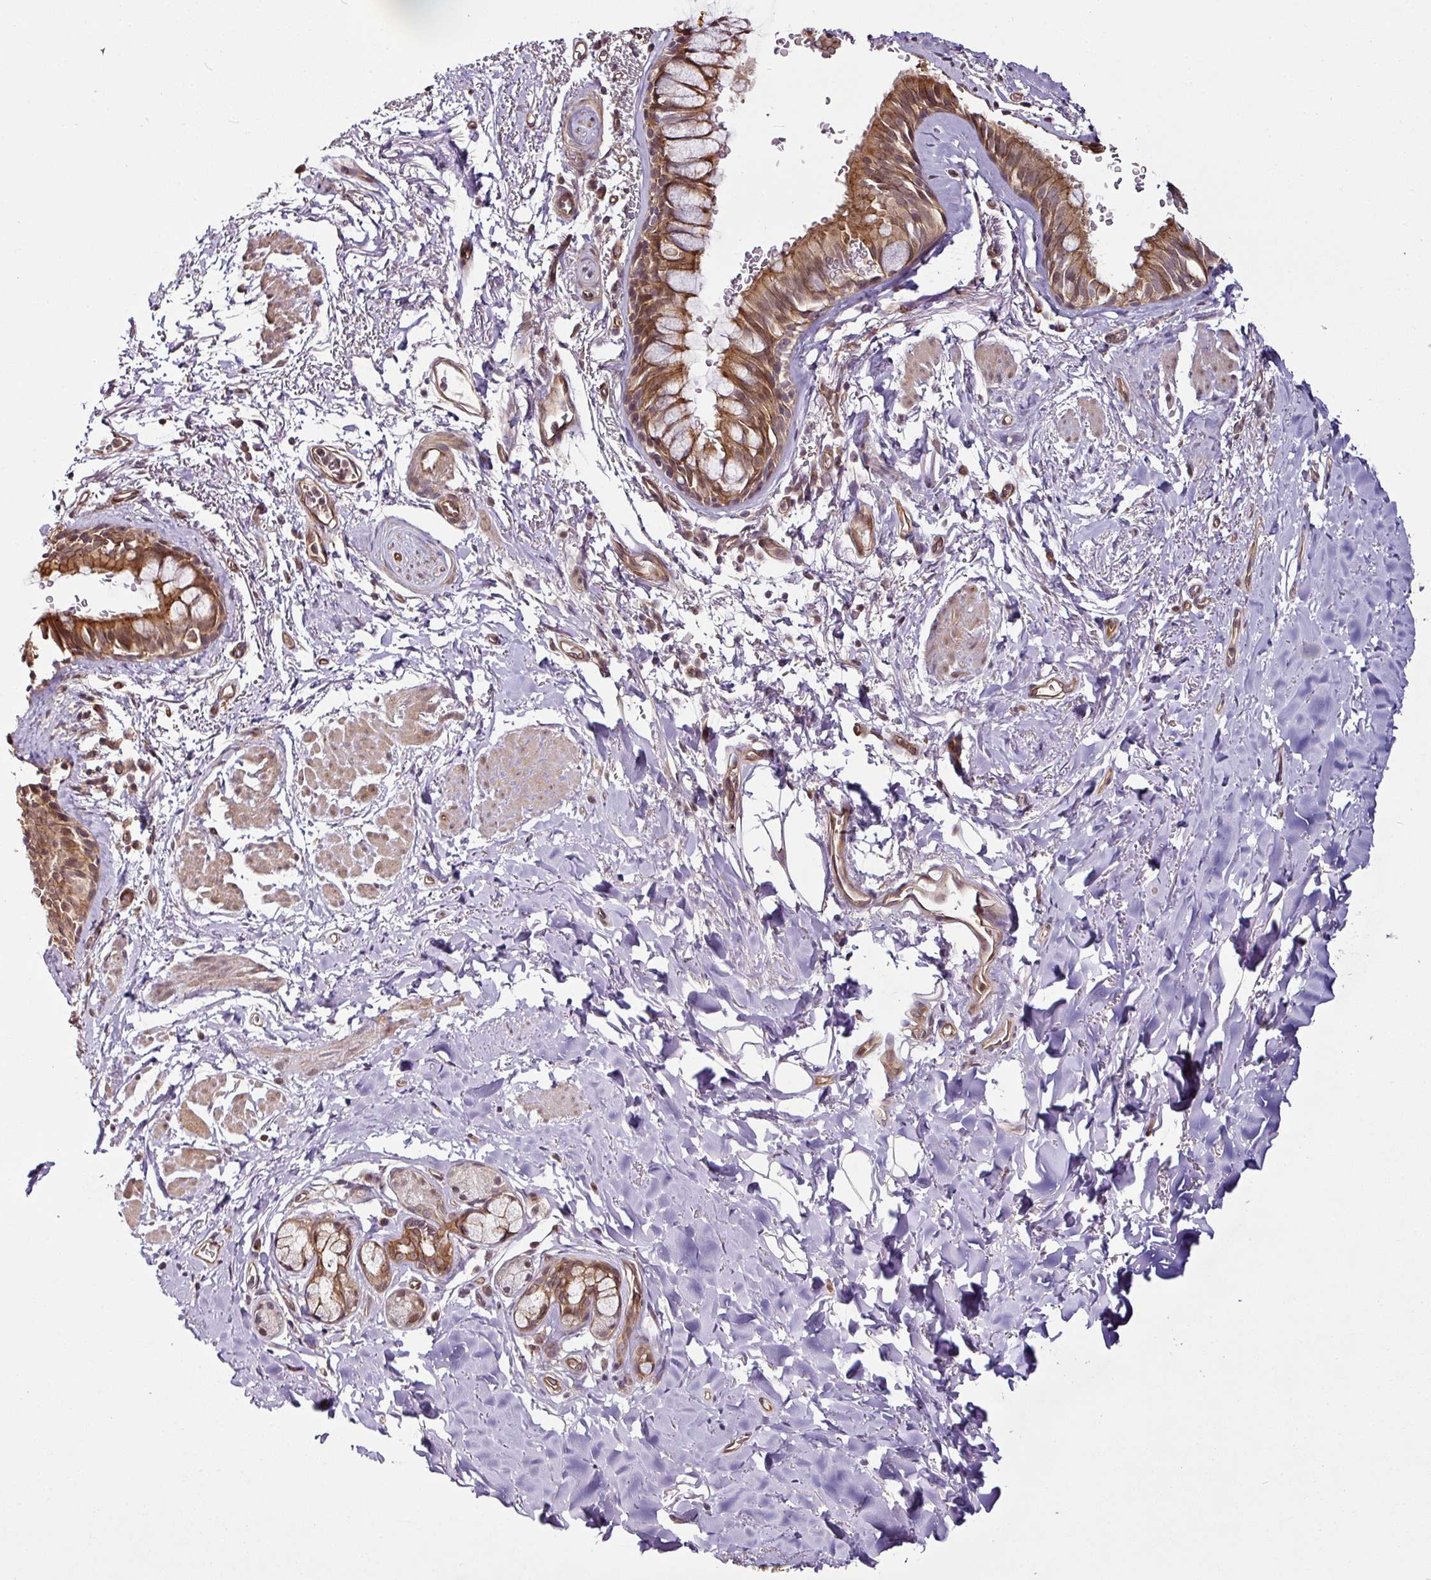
{"staining": {"intensity": "strong", "quantity": ">75%", "location": "cytoplasmic/membranous"}, "tissue": "bronchus", "cell_type": "Respiratory epithelial cells", "image_type": "normal", "snomed": [{"axis": "morphology", "description": "Normal tissue, NOS"}, {"axis": "topography", "description": "Bronchus"}], "caption": "Immunohistochemistry (DAB) staining of unremarkable human bronchus exhibits strong cytoplasmic/membranous protein positivity in approximately >75% of respiratory epithelial cells. (DAB IHC, brown staining for protein, blue staining for nuclei).", "gene": "DCAF13", "patient": {"sex": "male", "age": 67}}